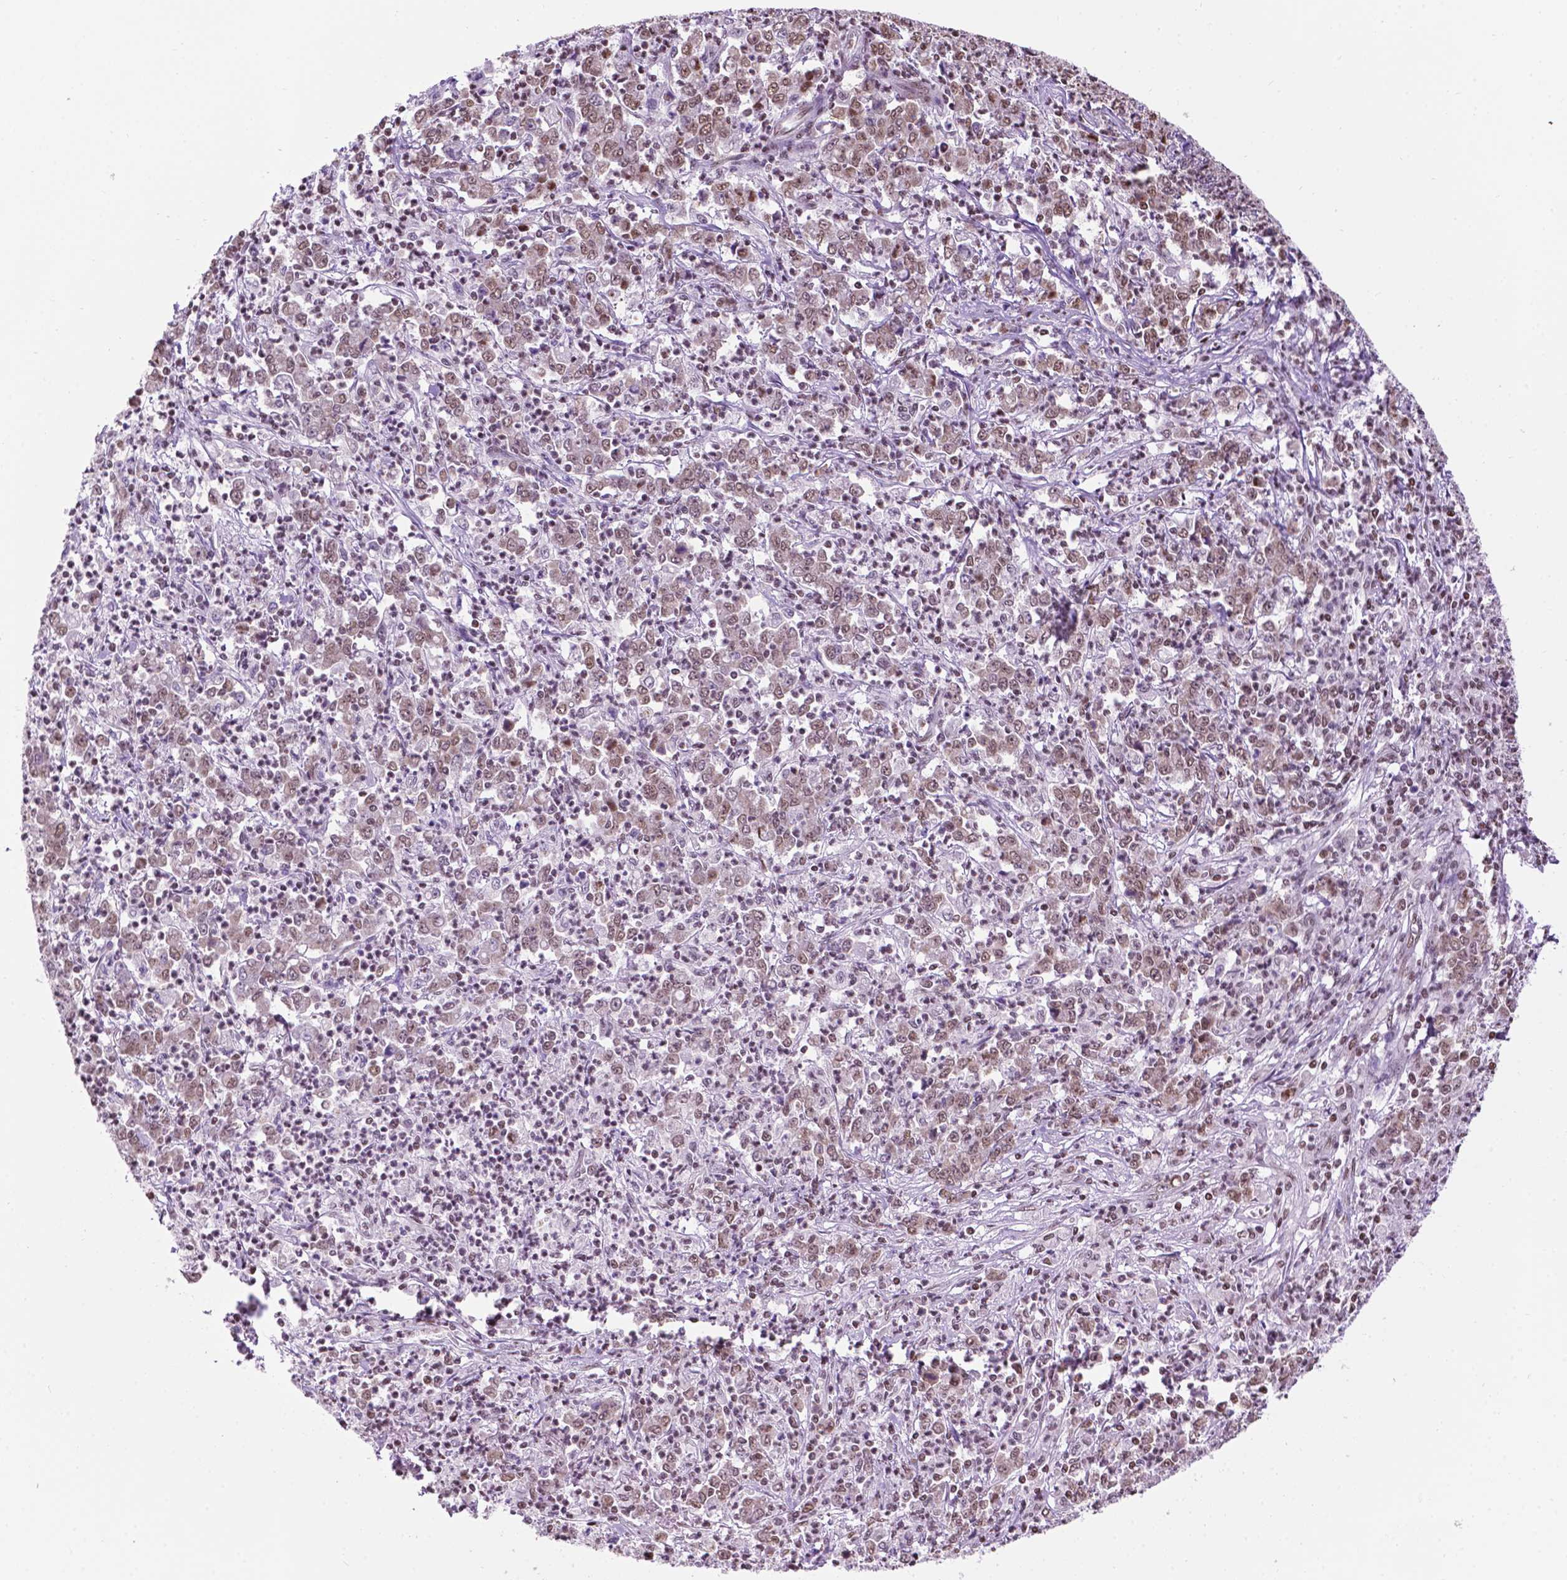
{"staining": {"intensity": "moderate", "quantity": ">75%", "location": "nuclear"}, "tissue": "stomach cancer", "cell_type": "Tumor cells", "image_type": "cancer", "snomed": [{"axis": "morphology", "description": "Adenocarcinoma, NOS"}, {"axis": "topography", "description": "Stomach, lower"}], "caption": "Moderate nuclear protein positivity is present in about >75% of tumor cells in stomach cancer (adenocarcinoma).", "gene": "COL23A1", "patient": {"sex": "female", "age": 71}}